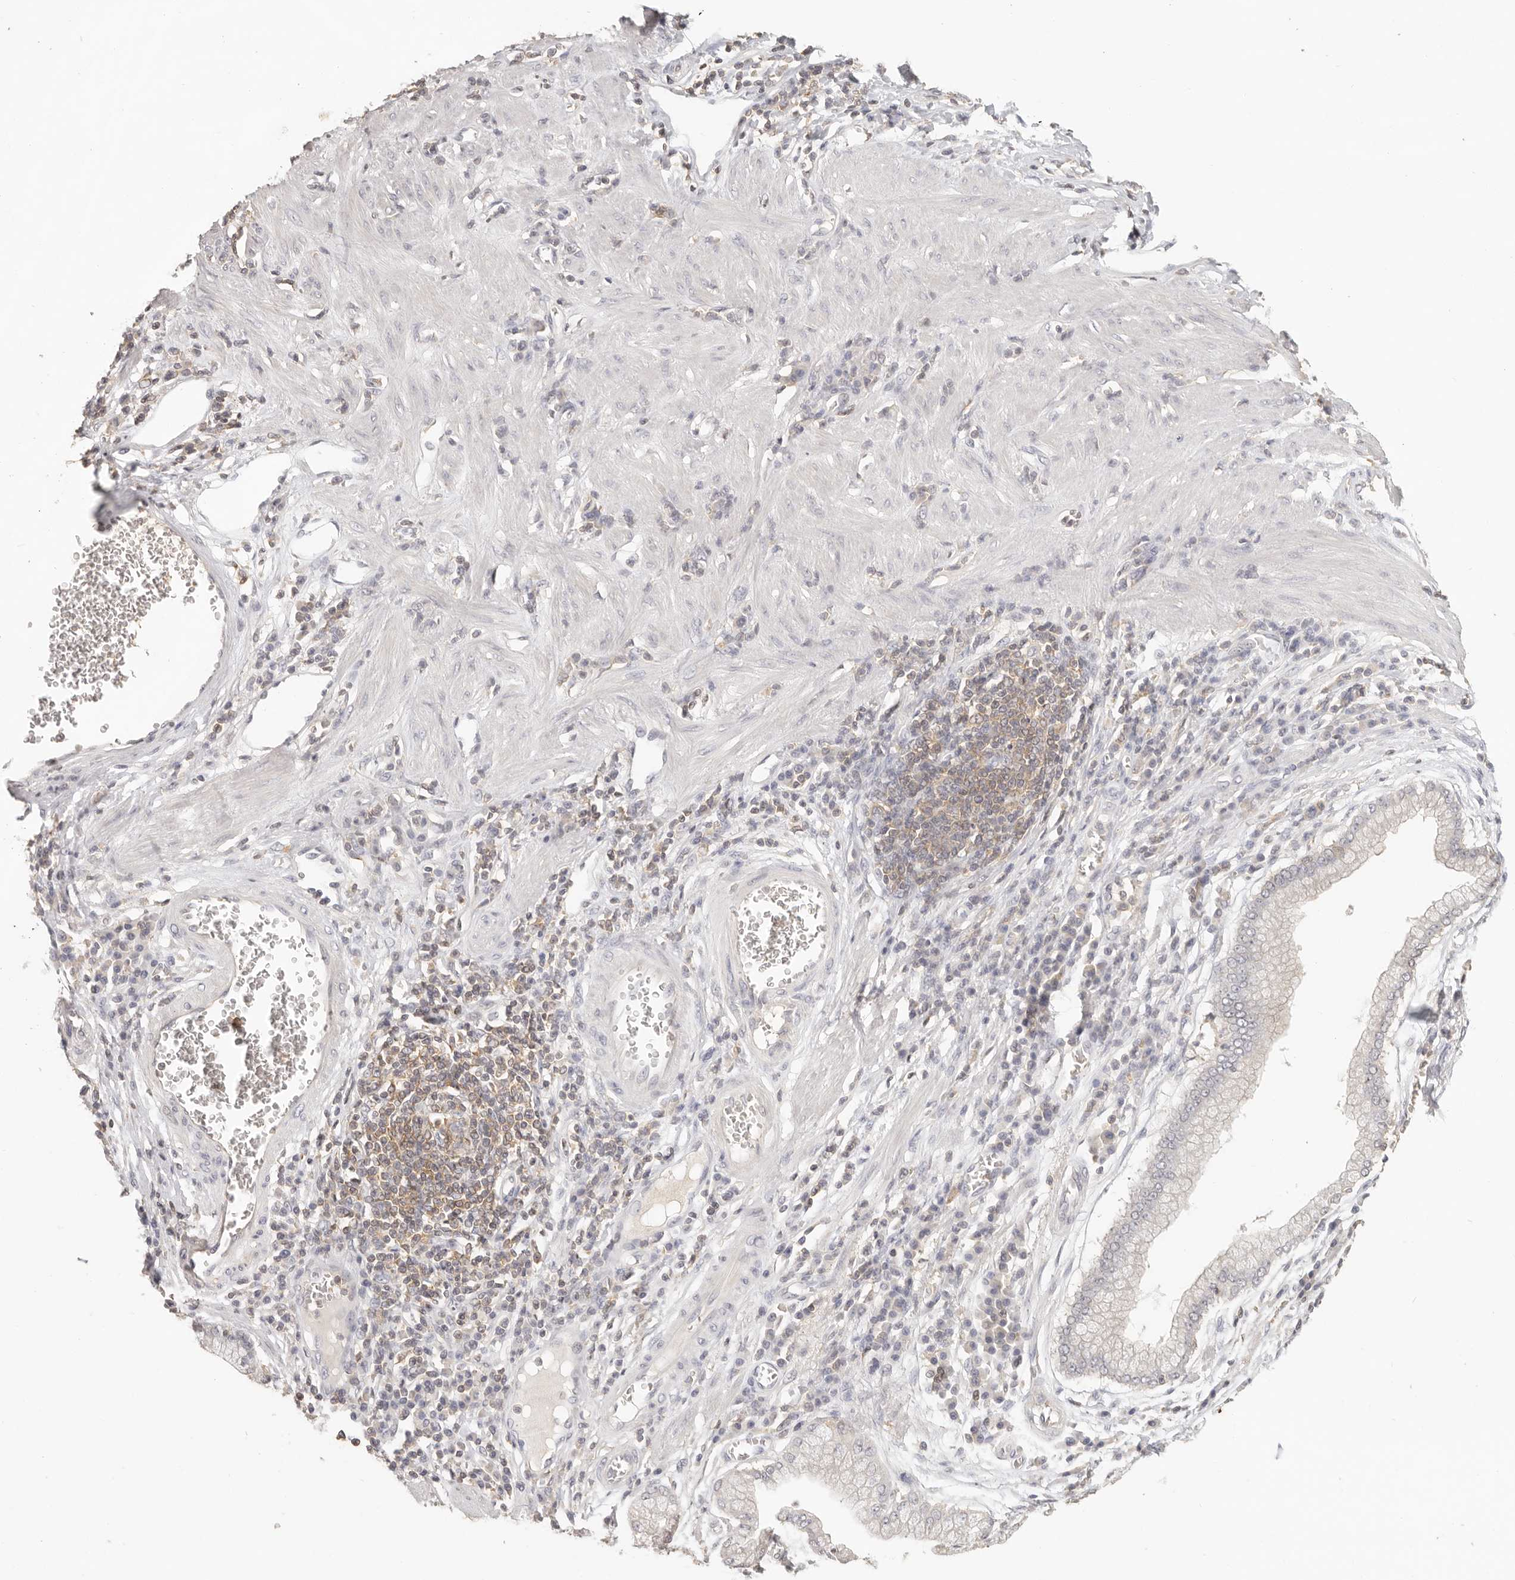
{"staining": {"intensity": "weak", "quantity": "<25%", "location": "cytoplasmic/membranous"}, "tissue": "stomach cancer", "cell_type": "Tumor cells", "image_type": "cancer", "snomed": [{"axis": "morphology", "description": "Adenocarcinoma, NOS"}, {"axis": "topography", "description": "Stomach"}], "caption": "Immunohistochemical staining of stomach cancer exhibits no significant staining in tumor cells. The staining is performed using DAB (3,3'-diaminobenzidine) brown chromogen with nuclei counter-stained in using hematoxylin.", "gene": "CSK", "patient": {"sex": "male", "age": 59}}